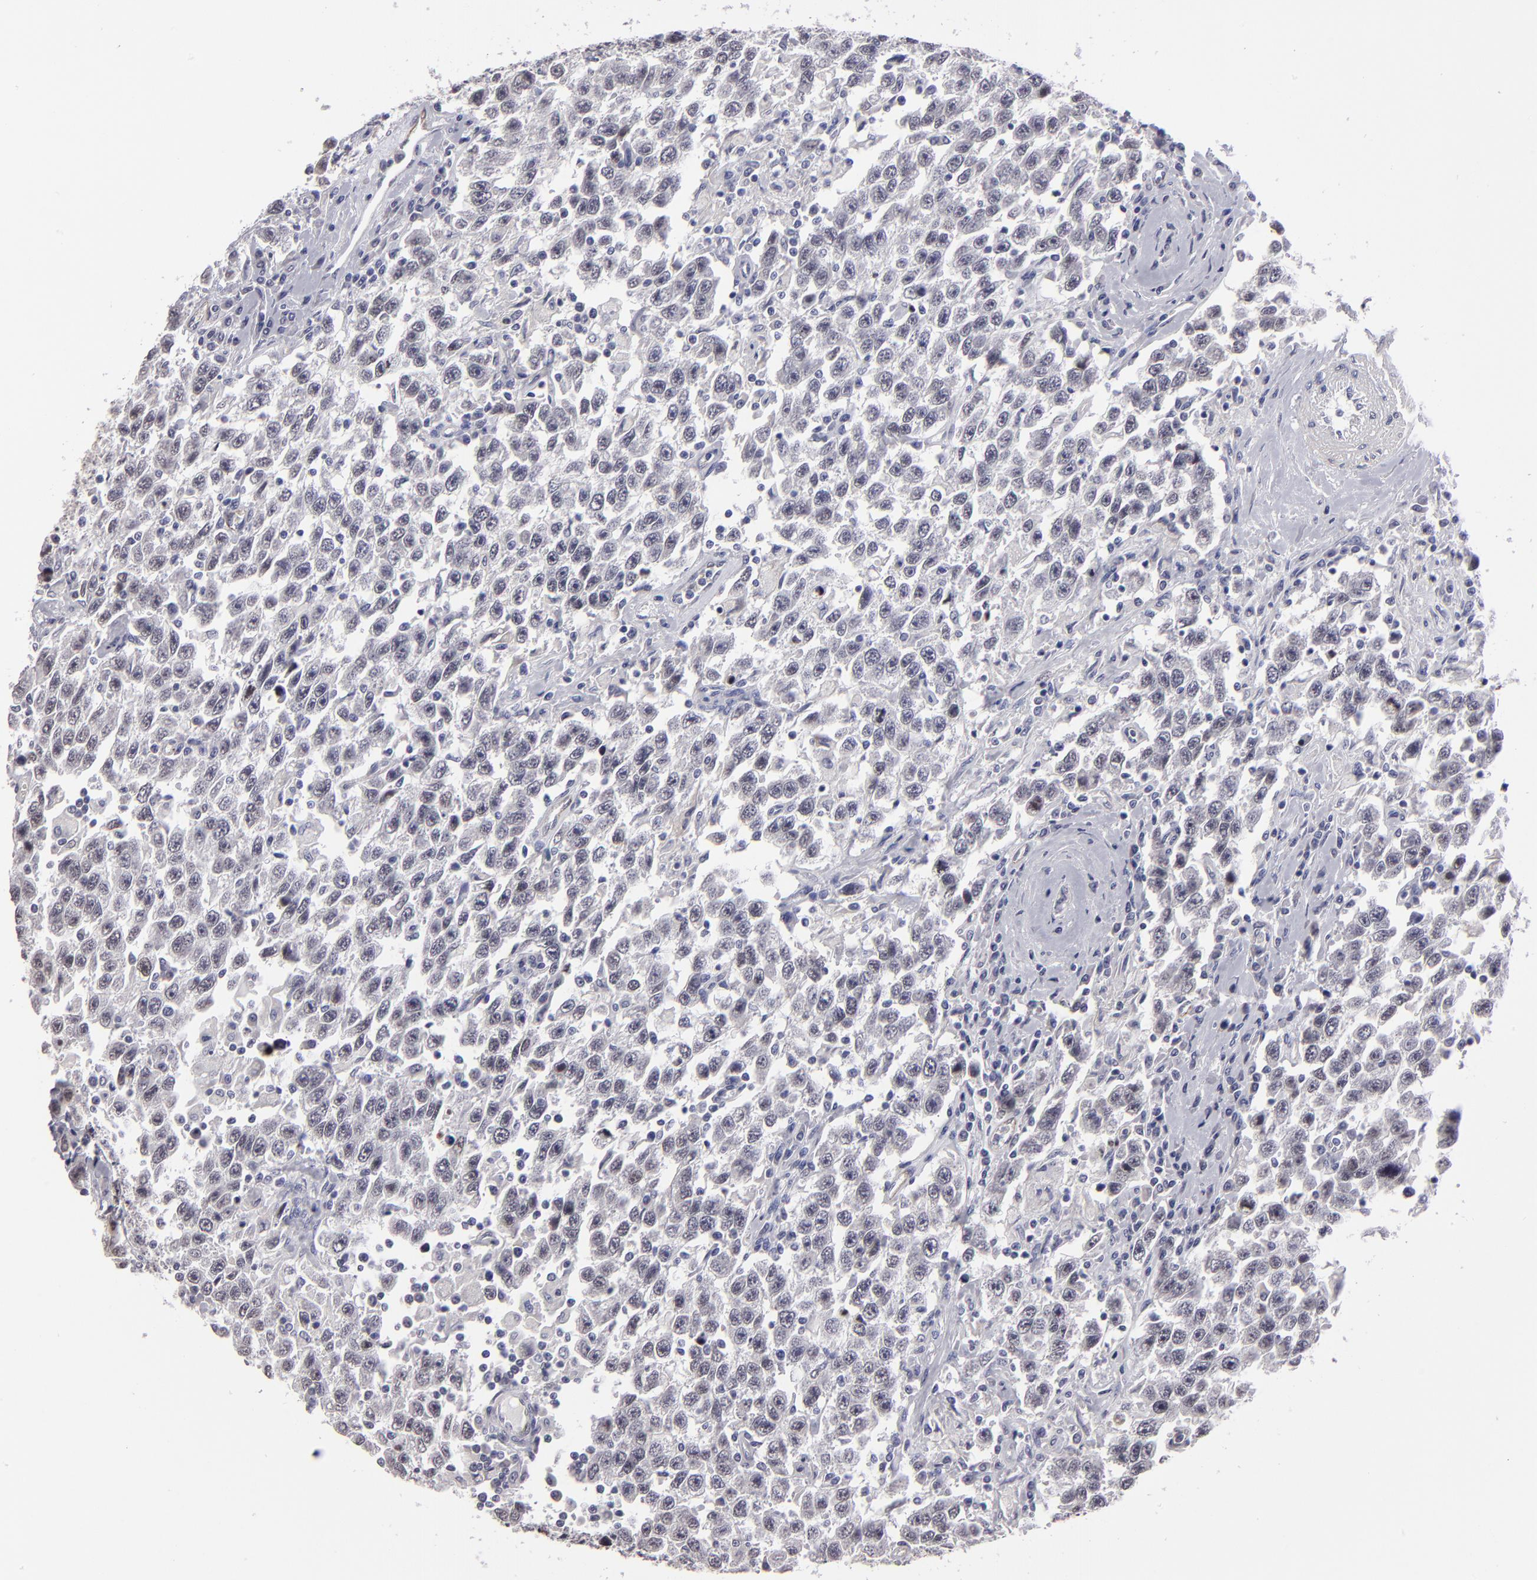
{"staining": {"intensity": "negative", "quantity": "none", "location": "none"}, "tissue": "testis cancer", "cell_type": "Tumor cells", "image_type": "cancer", "snomed": [{"axis": "morphology", "description": "Seminoma, NOS"}, {"axis": "topography", "description": "Testis"}], "caption": "DAB (3,3'-diaminobenzidine) immunohistochemical staining of testis cancer (seminoma) displays no significant staining in tumor cells. (DAB (3,3'-diaminobenzidine) immunohistochemistry (IHC) visualized using brightfield microscopy, high magnification).", "gene": "ZNF175", "patient": {"sex": "male", "age": 41}}